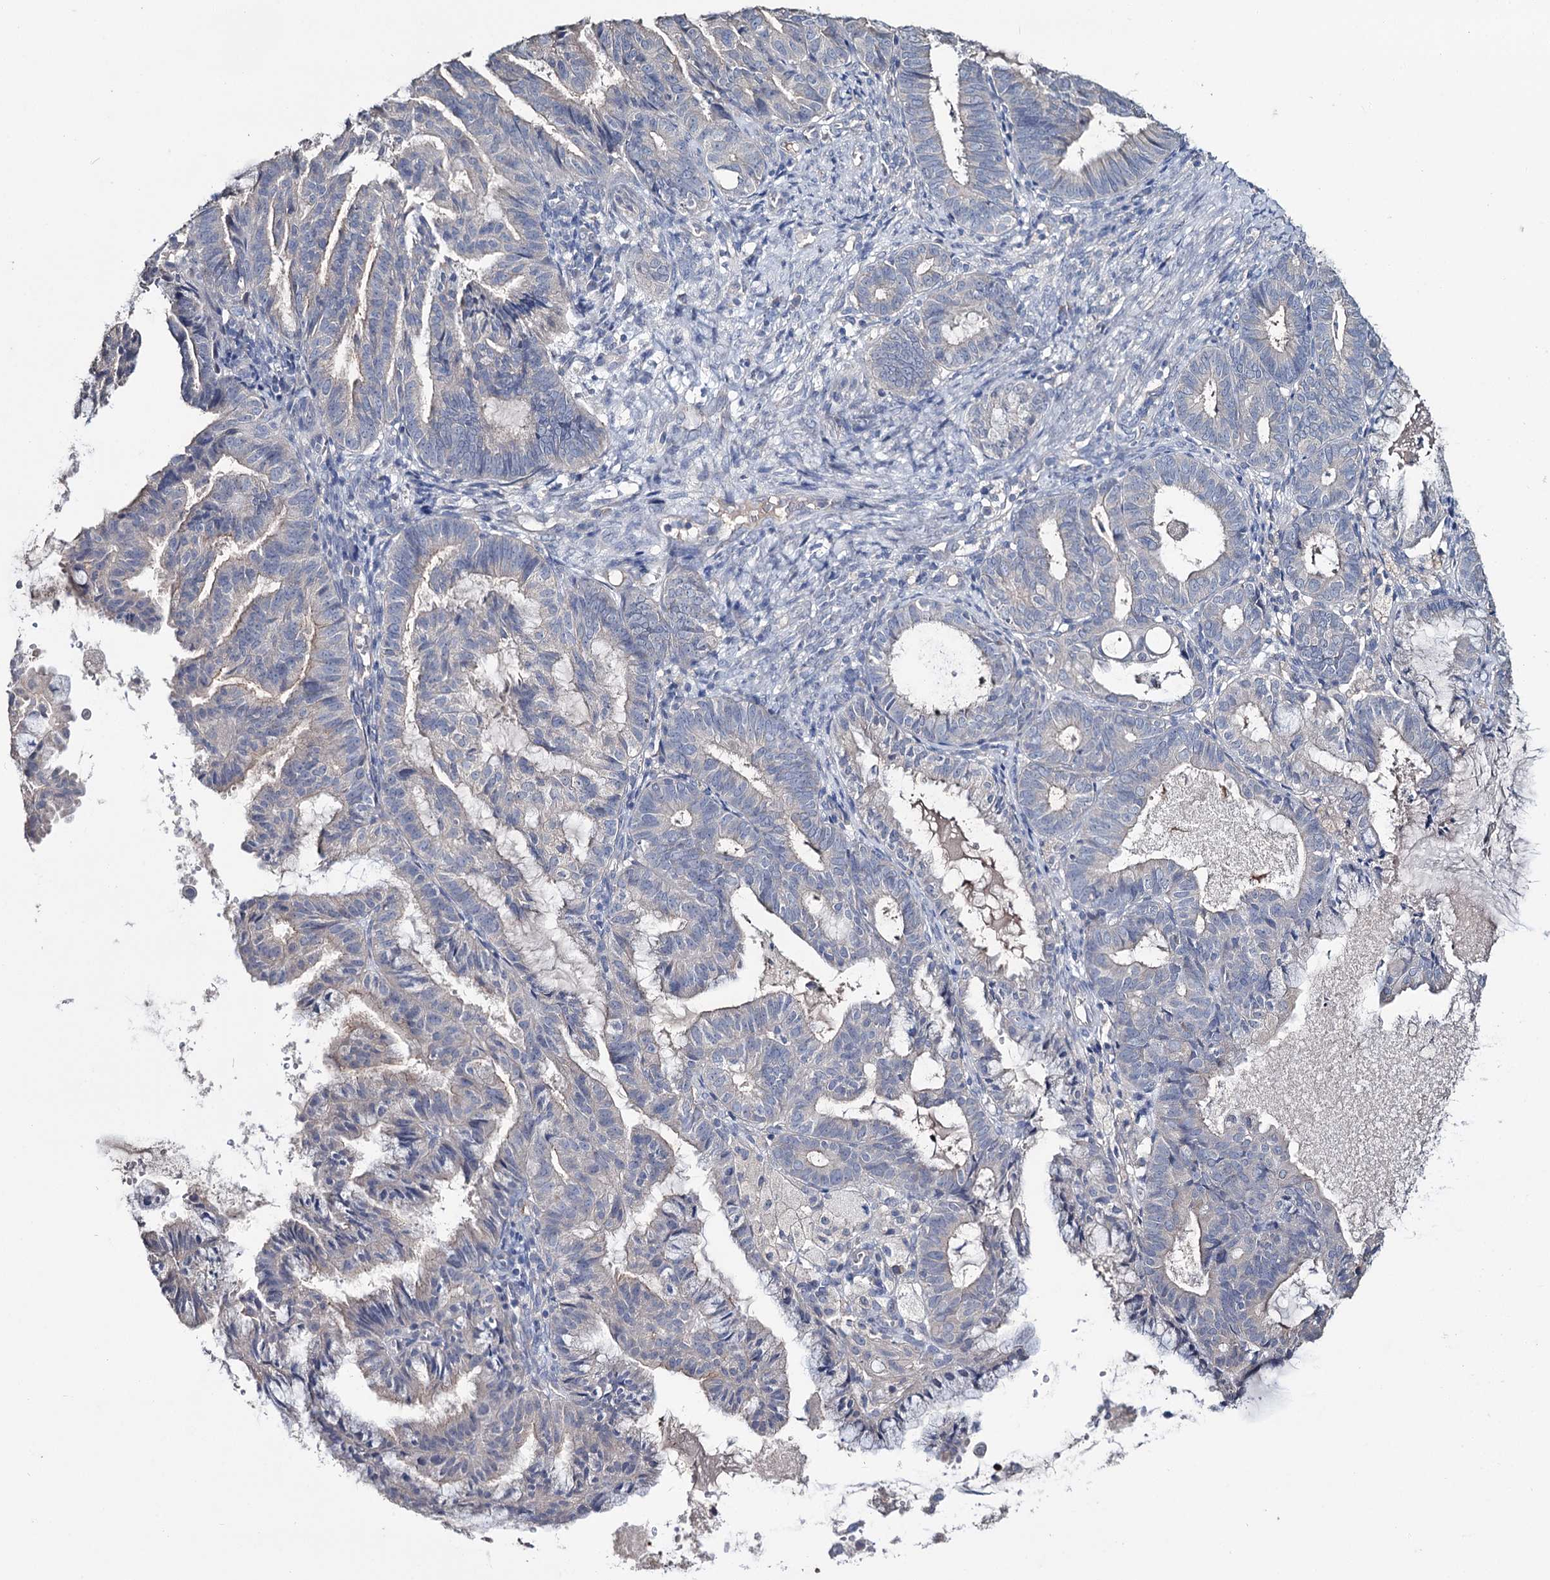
{"staining": {"intensity": "negative", "quantity": "none", "location": "none"}, "tissue": "endometrial cancer", "cell_type": "Tumor cells", "image_type": "cancer", "snomed": [{"axis": "morphology", "description": "Adenocarcinoma, NOS"}, {"axis": "topography", "description": "Endometrium"}], "caption": "Endometrial cancer stained for a protein using immunohistochemistry (IHC) reveals no positivity tumor cells.", "gene": "EPB41L5", "patient": {"sex": "female", "age": 86}}